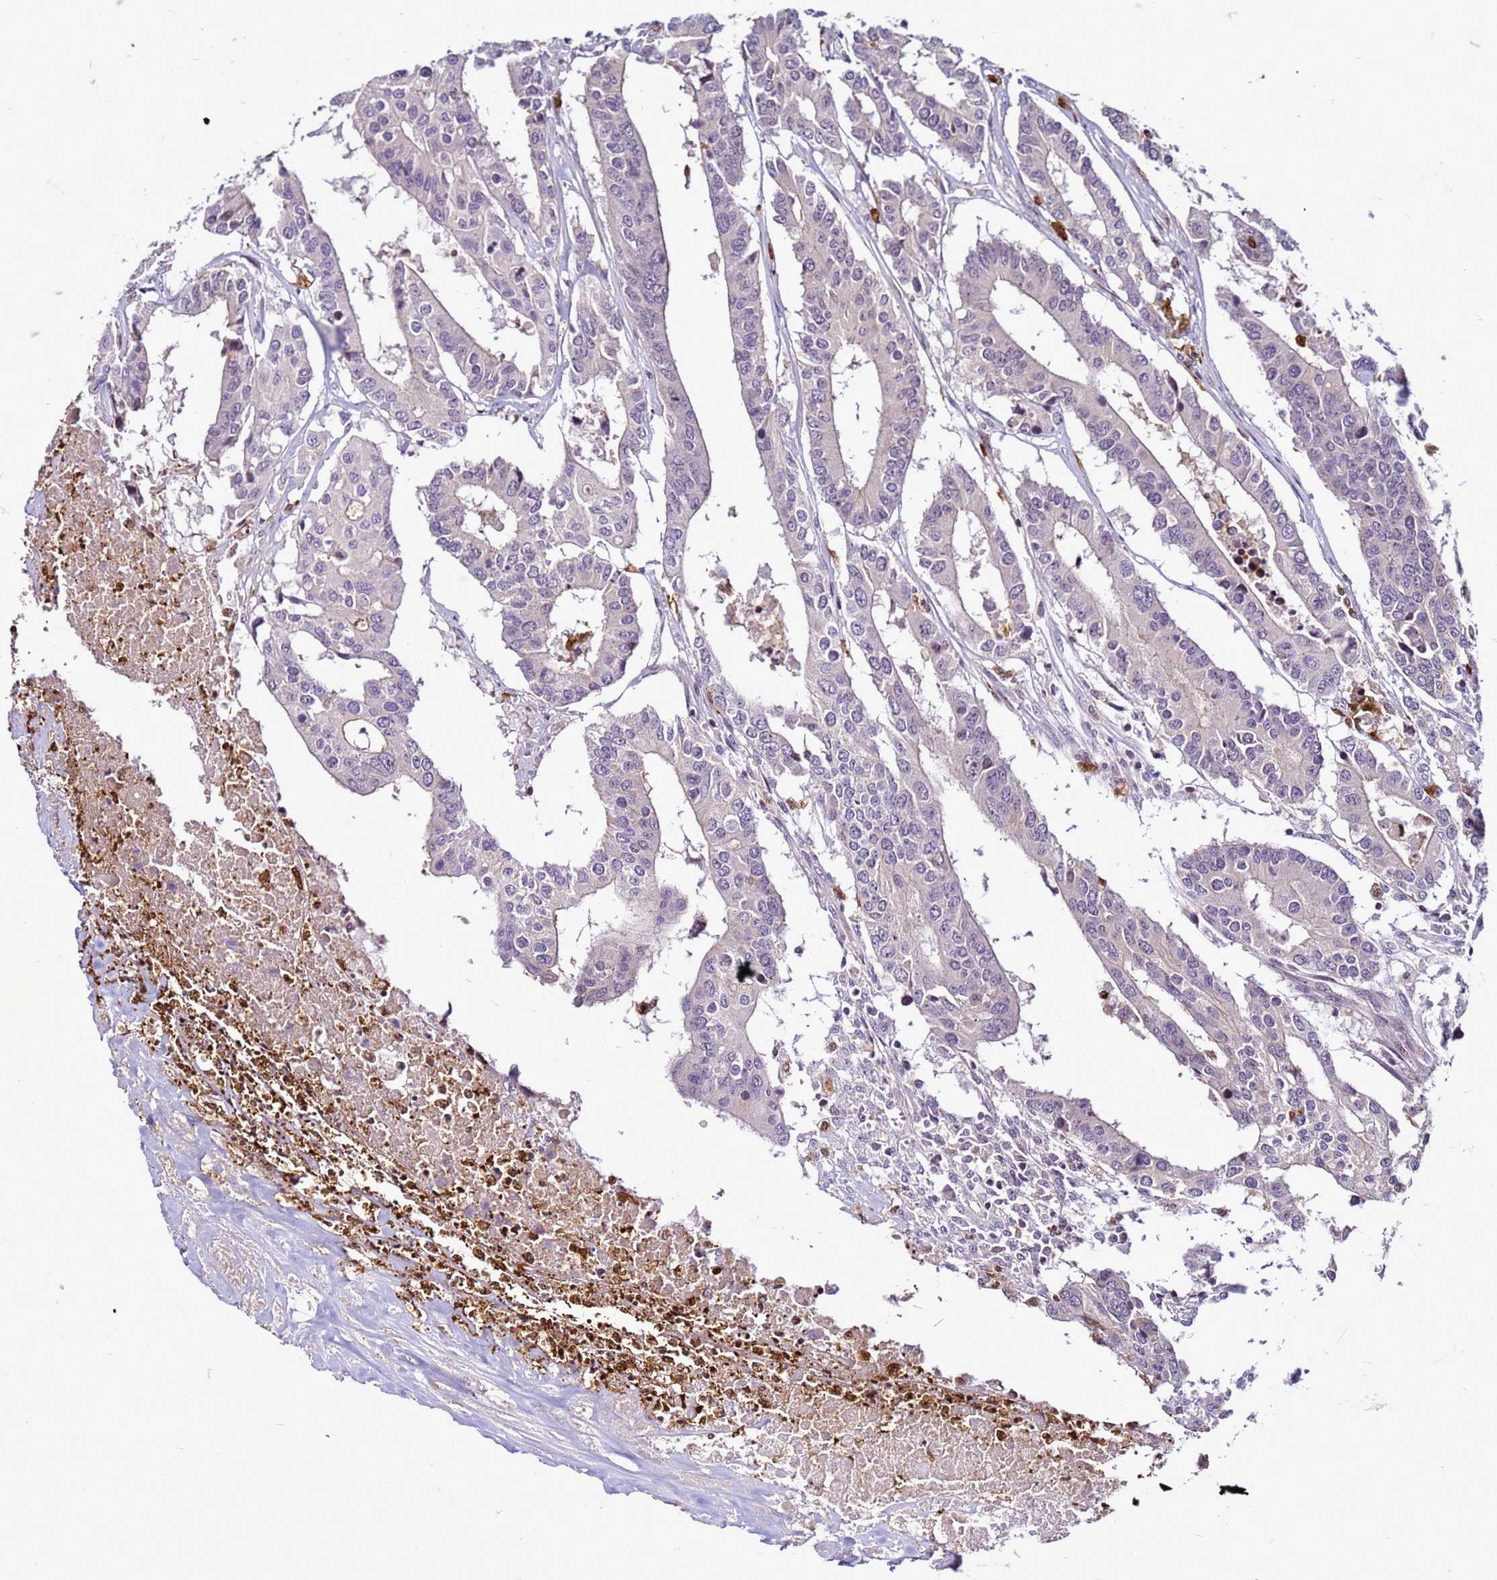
{"staining": {"intensity": "negative", "quantity": "none", "location": "none"}, "tissue": "colorectal cancer", "cell_type": "Tumor cells", "image_type": "cancer", "snomed": [{"axis": "morphology", "description": "Adenocarcinoma, NOS"}, {"axis": "topography", "description": "Colon"}], "caption": "An image of colorectal adenocarcinoma stained for a protein reveals no brown staining in tumor cells.", "gene": "VPS4B", "patient": {"sex": "male", "age": 77}}